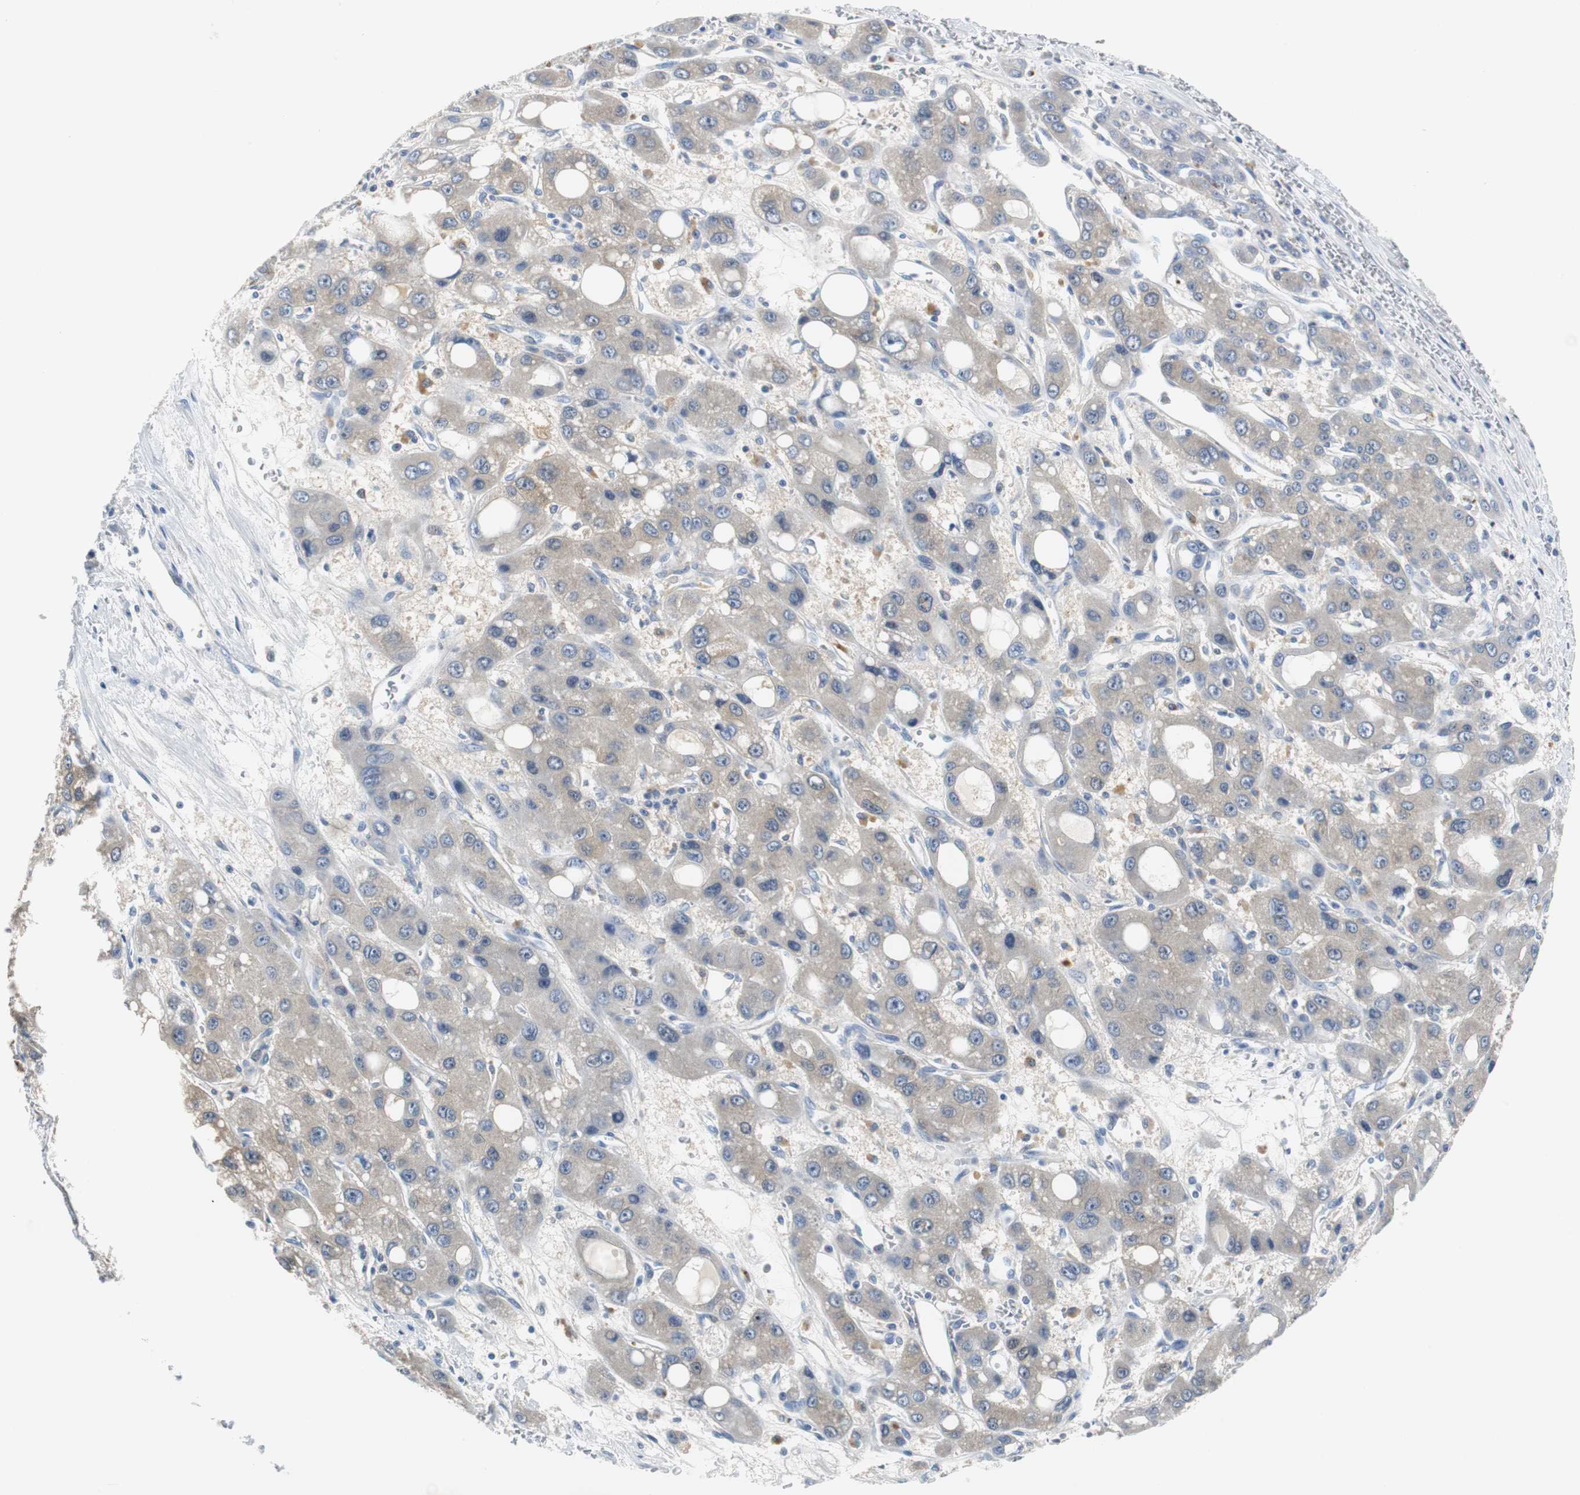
{"staining": {"intensity": "weak", "quantity": ">75%", "location": "cytoplasmic/membranous"}, "tissue": "liver cancer", "cell_type": "Tumor cells", "image_type": "cancer", "snomed": [{"axis": "morphology", "description": "Carcinoma, Hepatocellular, NOS"}, {"axis": "topography", "description": "Liver"}], "caption": "Immunohistochemical staining of human liver cancer reveals low levels of weak cytoplasmic/membranous staining in approximately >75% of tumor cells.", "gene": "PCK1", "patient": {"sex": "male", "age": 55}}